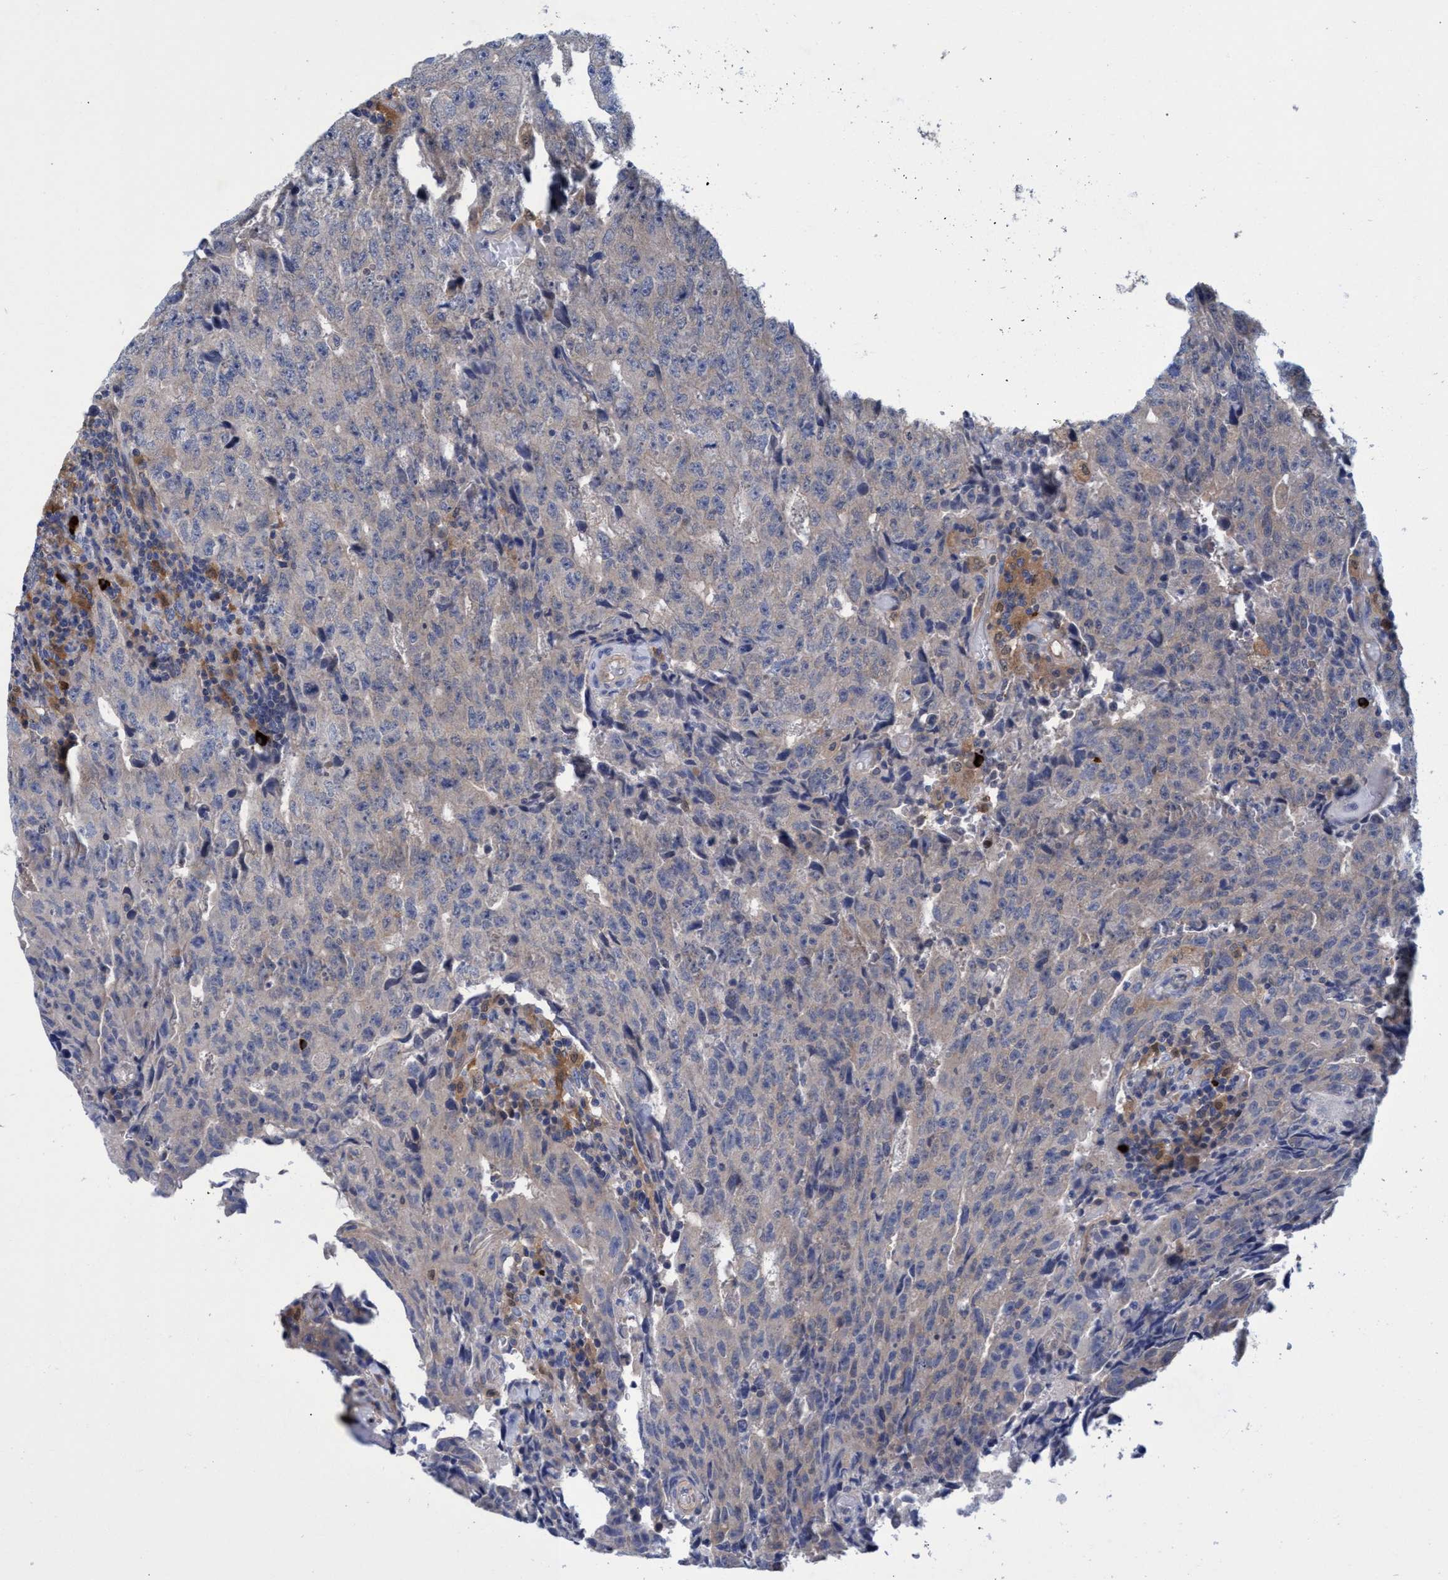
{"staining": {"intensity": "negative", "quantity": "none", "location": "none"}, "tissue": "testis cancer", "cell_type": "Tumor cells", "image_type": "cancer", "snomed": [{"axis": "morphology", "description": "Necrosis, NOS"}, {"axis": "morphology", "description": "Carcinoma, Embryonal, NOS"}, {"axis": "topography", "description": "Testis"}], "caption": "This is a image of IHC staining of embryonal carcinoma (testis), which shows no expression in tumor cells. The staining was performed using DAB (3,3'-diaminobenzidine) to visualize the protein expression in brown, while the nuclei were stained in blue with hematoxylin (Magnification: 20x).", "gene": "PNPO", "patient": {"sex": "male", "age": 19}}